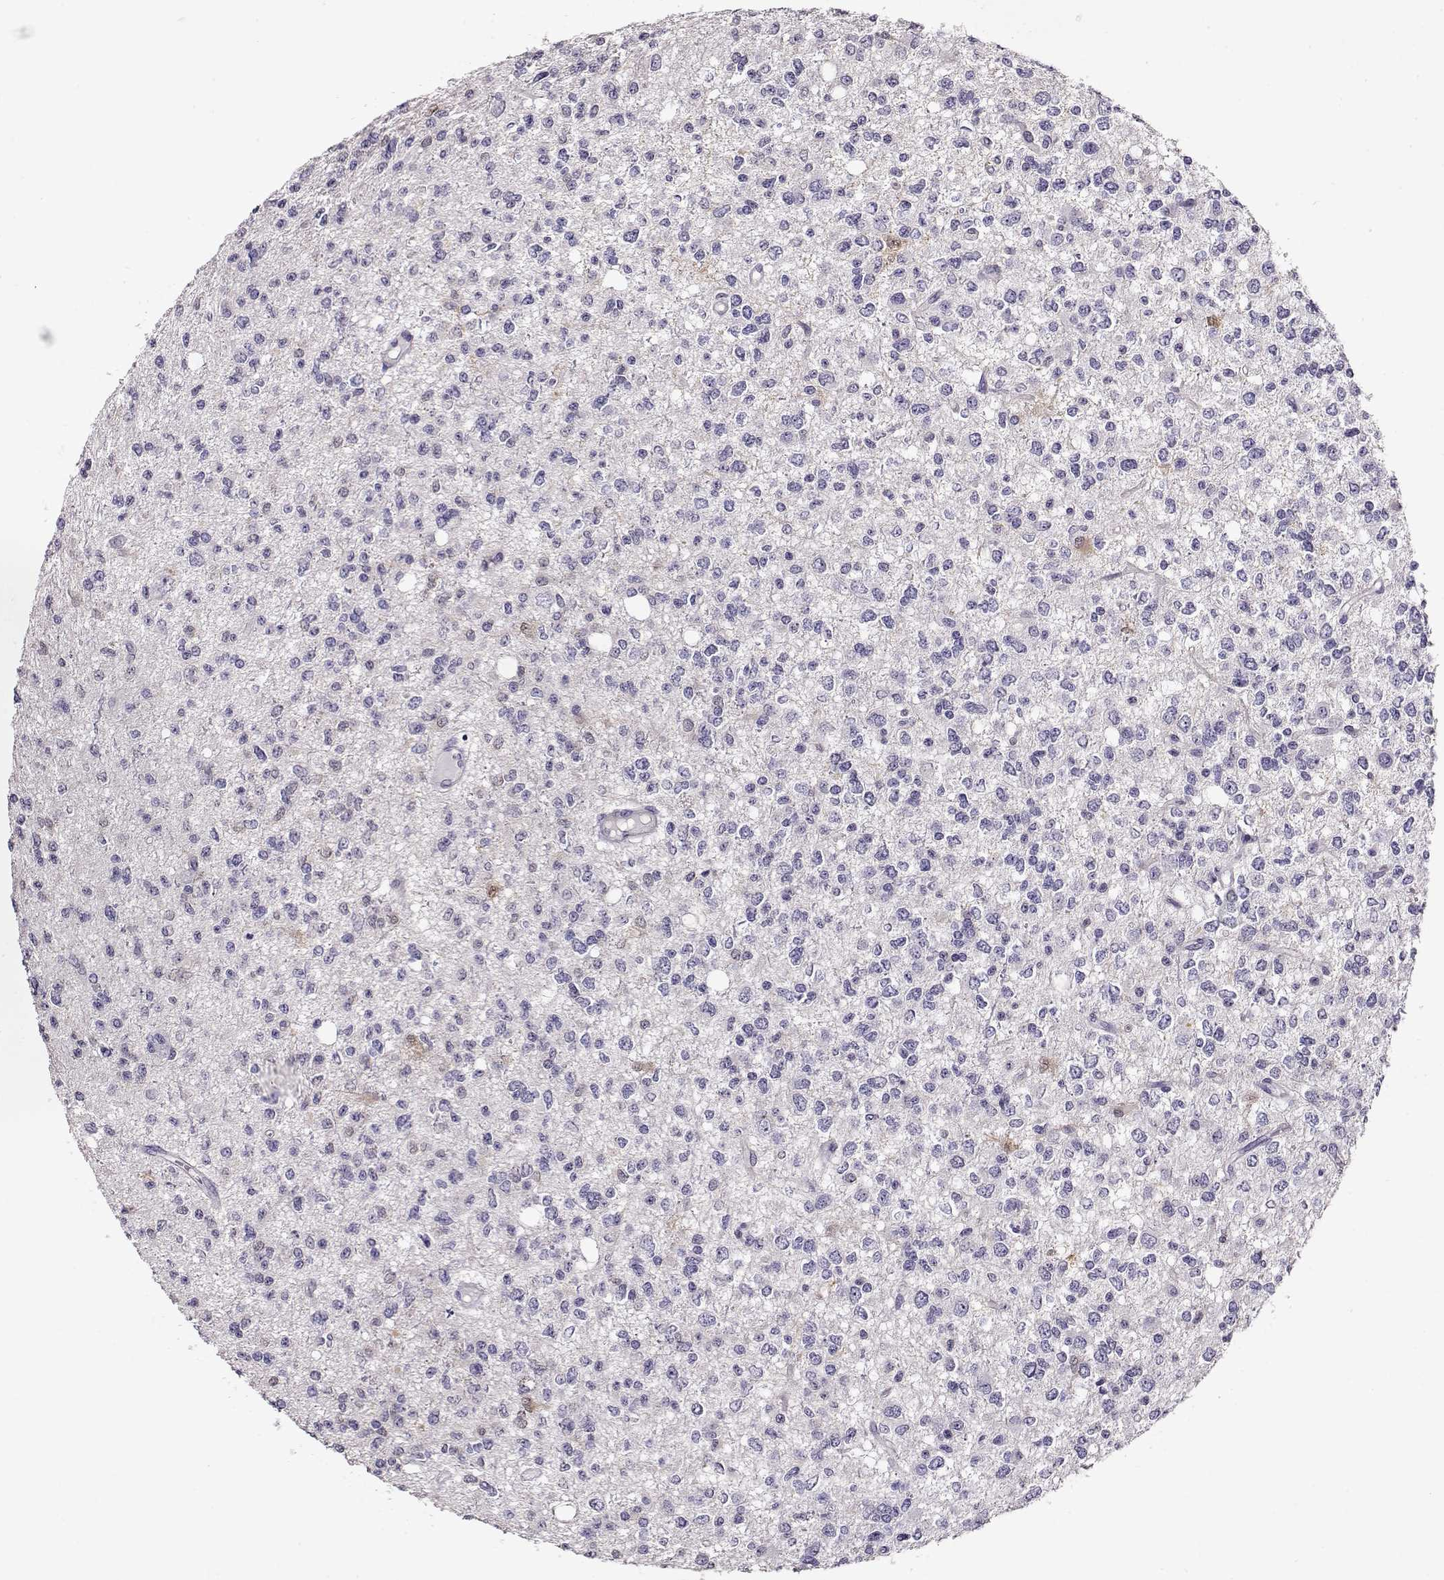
{"staining": {"intensity": "negative", "quantity": "none", "location": "none"}, "tissue": "glioma", "cell_type": "Tumor cells", "image_type": "cancer", "snomed": [{"axis": "morphology", "description": "Glioma, malignant, Low grade"}, {"axis": "topography", "description": "Brain"}], "caption": "The micrograph exhibits no significant expression in tumor cells of glioma.", "gene": "CCR8", "patient": {"sex": "male", "age": 67}}